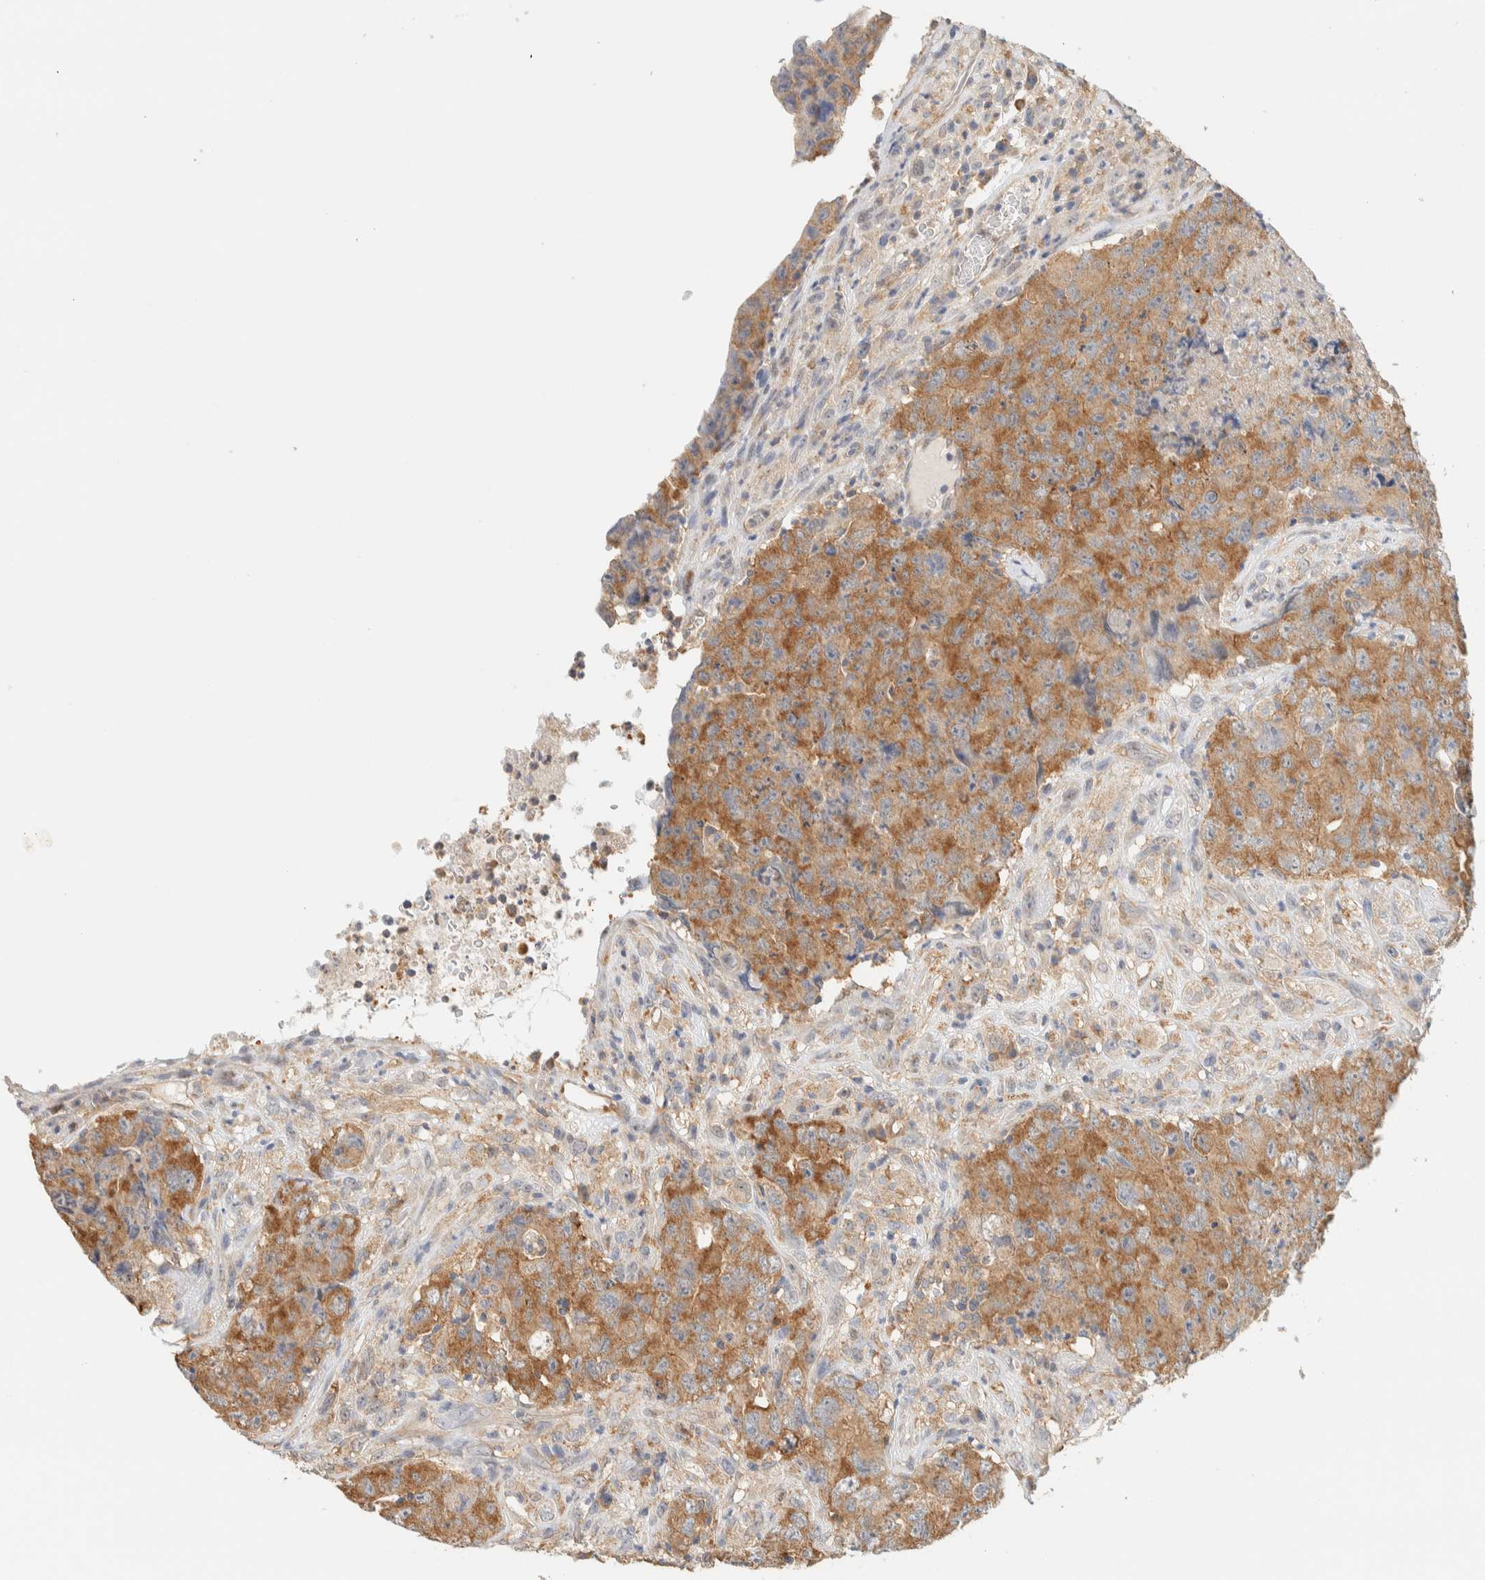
{"staining": {"intensity": "moderate", "quantity": ">75%", "location": "cytoplasmic/membranous"}, "tissue": "testis cancer", "cell_type": "Tumor cells", "image_type": "cancer", "snomed": [{"axis": "morphology", "description": "Carcinoma, Embryonal, NOS"}, {"axis": "topography", "description": "Testis"}], "caption": "There is medium levels of moderate cytoplasmic/membranous expression in tumor cells of embryonal carcinoma (testis), as demonstrated by immunohistochemical staining (brown color).", "gene": "TBC1D8B", "patient": {"sex": "male", "age": 32}}